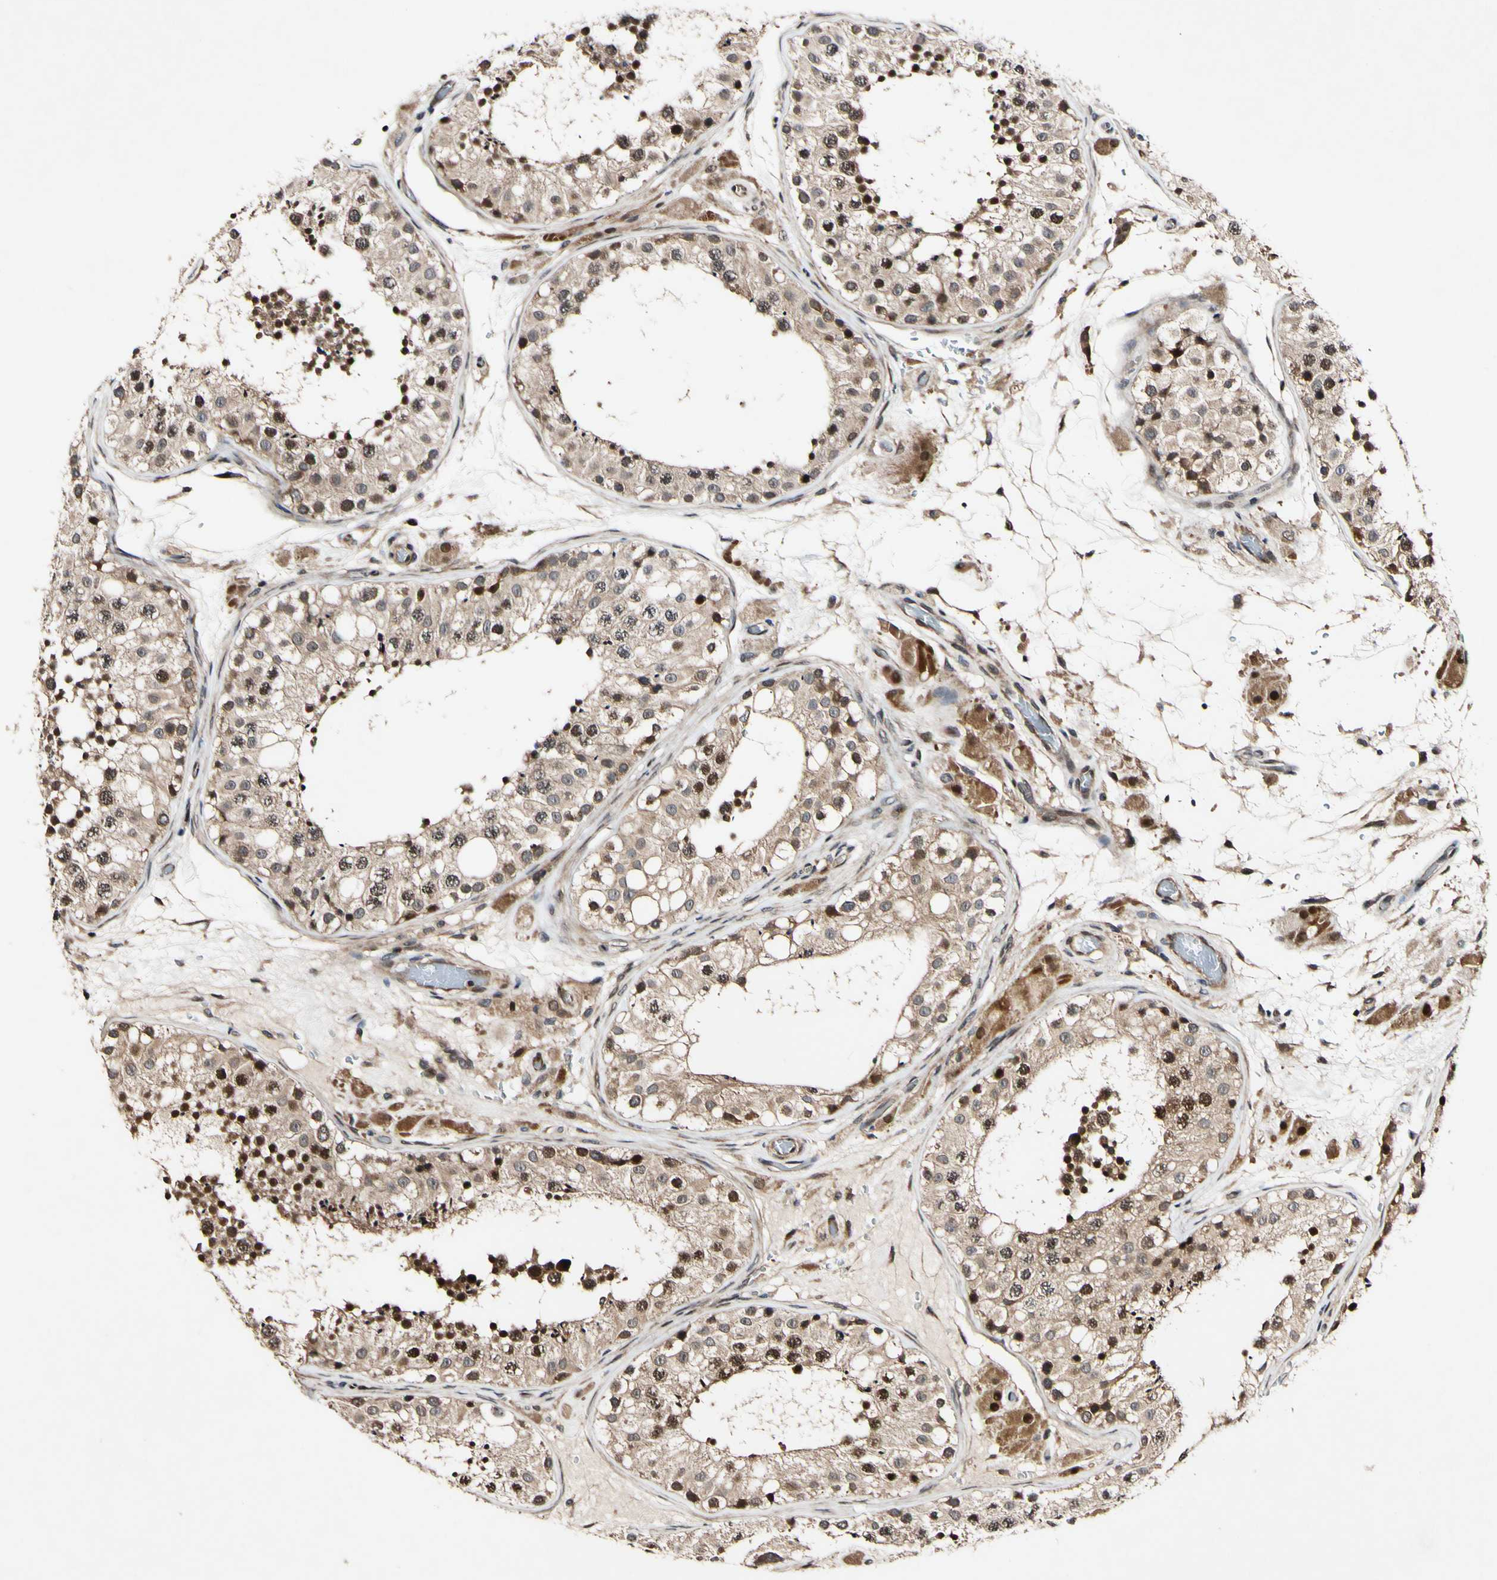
{"staining": {"intensity": "moderate", "quantity": ">75%", "location": "cytoplasmic/membranous,nuclear"}, "tissue": "testis", "cell_type": "Cells in seminiferous ducts", "image_type": "normal", "snomed": [{"axis": "morphology", "description": "Normal tissue, NOS"}, {"axis": "topography", "description": "Testis"}], "caption": "This histopathology image exhibits unremarkable testis stained with immunohistochemistry (IHC) to label a protein in brown. The cytoplasmic/membranous,nuclear of cells in seminiferous ducts show moderate positivity for the protein. Nuclei are counter-stained blue.", "gene": "CSNK1E", "patient": {"sex": "male", "age": 26}}